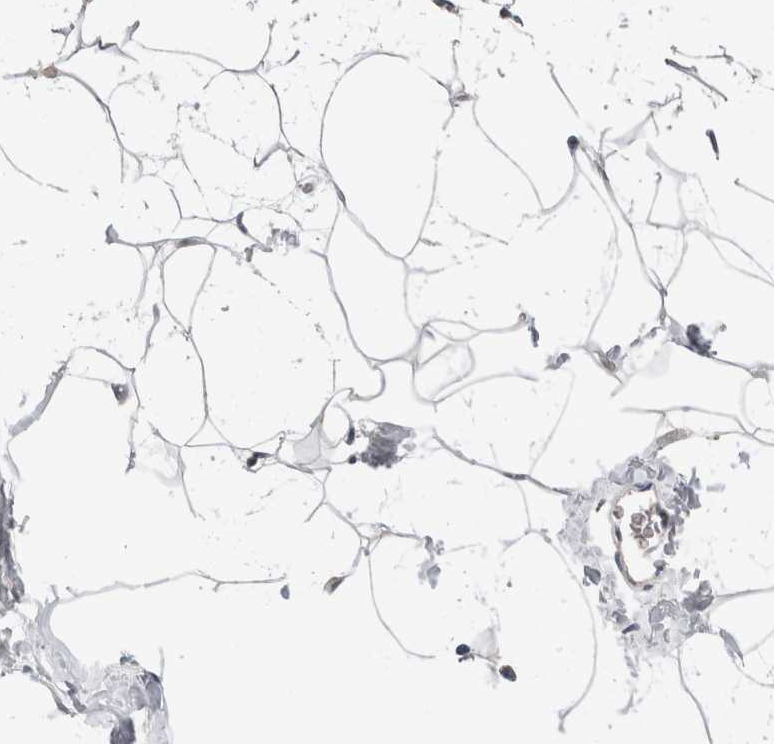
{"staining": {"intensity": "negative", "quantity": "none", "location": "none"}, "tissue": "adipose tissue", "cell_type": "Adipocytes", "image_type": "normal", "snomed": [{"axis": "morphology", "description": "Normal tissue, NOS"}, {"axis": "morphology", "description": "Fibrosis, NOS"}, {"axis": "topography", "description": "Breast"}, {"axis": "topography", "description": "Adipose tissue"}], "caption": "DAB immunohistochemical staining of benign human adipose tissue shows no significant positivity in adipocytes. (Stains: DAB (3,3'-diaminobenzidine) immunohistochemistry (IHC) with hematoxylin counter stain, Microscopy: brightfield microscopy at high magnification).", "gene": "OTOR", "patient": {"sex": "female", "age": 39}}